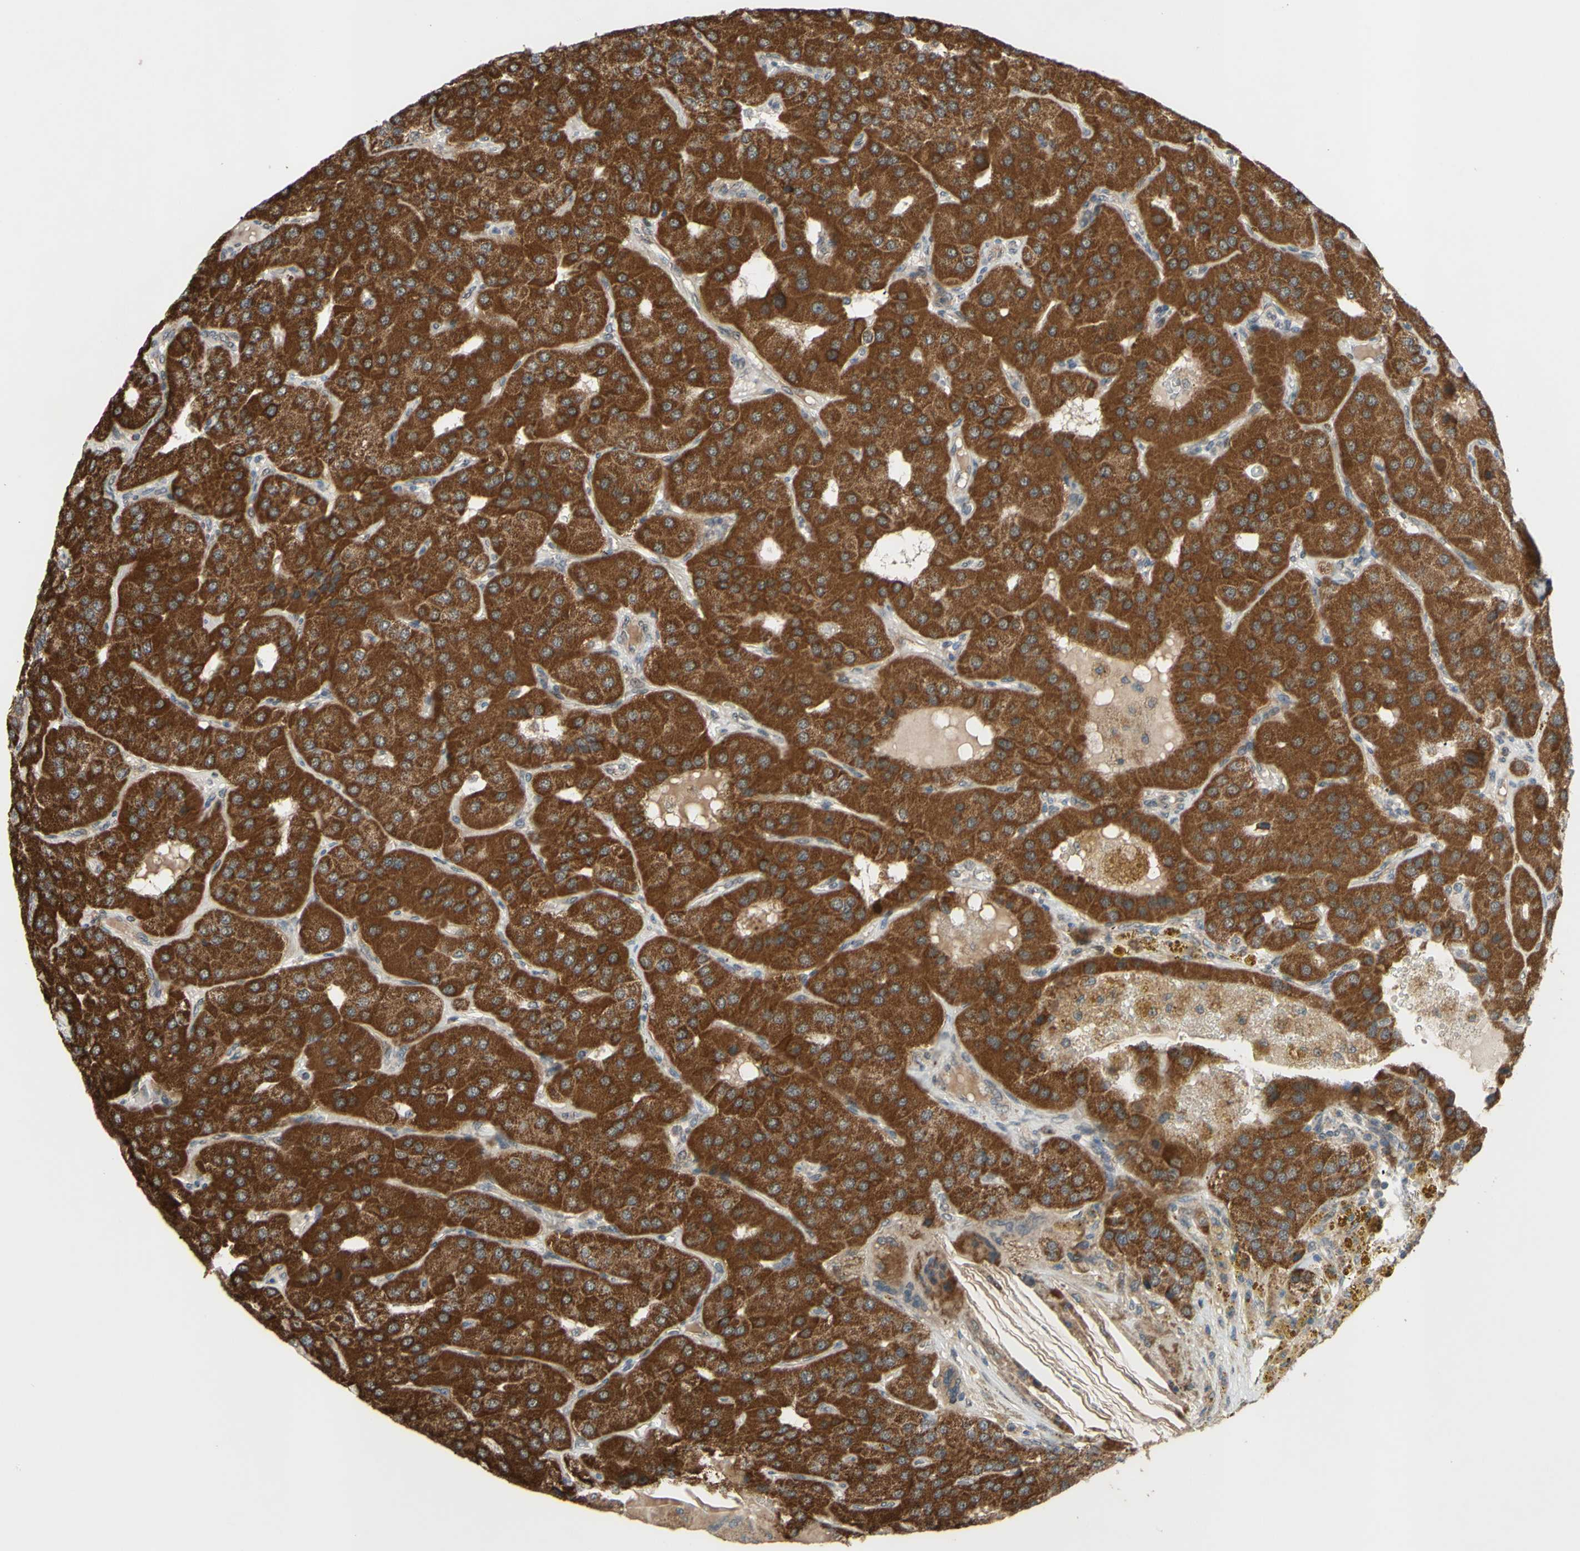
{"staining": {"intensity": "strong", "quantity": ">75%", "location": "cytoplasmic/membranous"}, "tissue": "parathyroid gland", "cell_type": "Glandular cells", "image_type": "normal", "snomed": [{"axis": "morphology", "description": "Normal tissue, NOS"}, {"axis": "morphology", "description": "Adenoma, NOS"}, {"axis": "topography", "description": "Parathyroid gland"}], "caption": "Protein expression analysis of benign human parathyroid gland reveals strong cytoplasmic/membranous expression in about >75% of glandular cells. The staining is performed using DAB (3,3'-diaminobenzidine) brown chromogen to label protein expression. The nuclei are counter-stained blue using hematoxylin.", "gene": "CD164", "patient": {"sex": "female", "age": 86}}